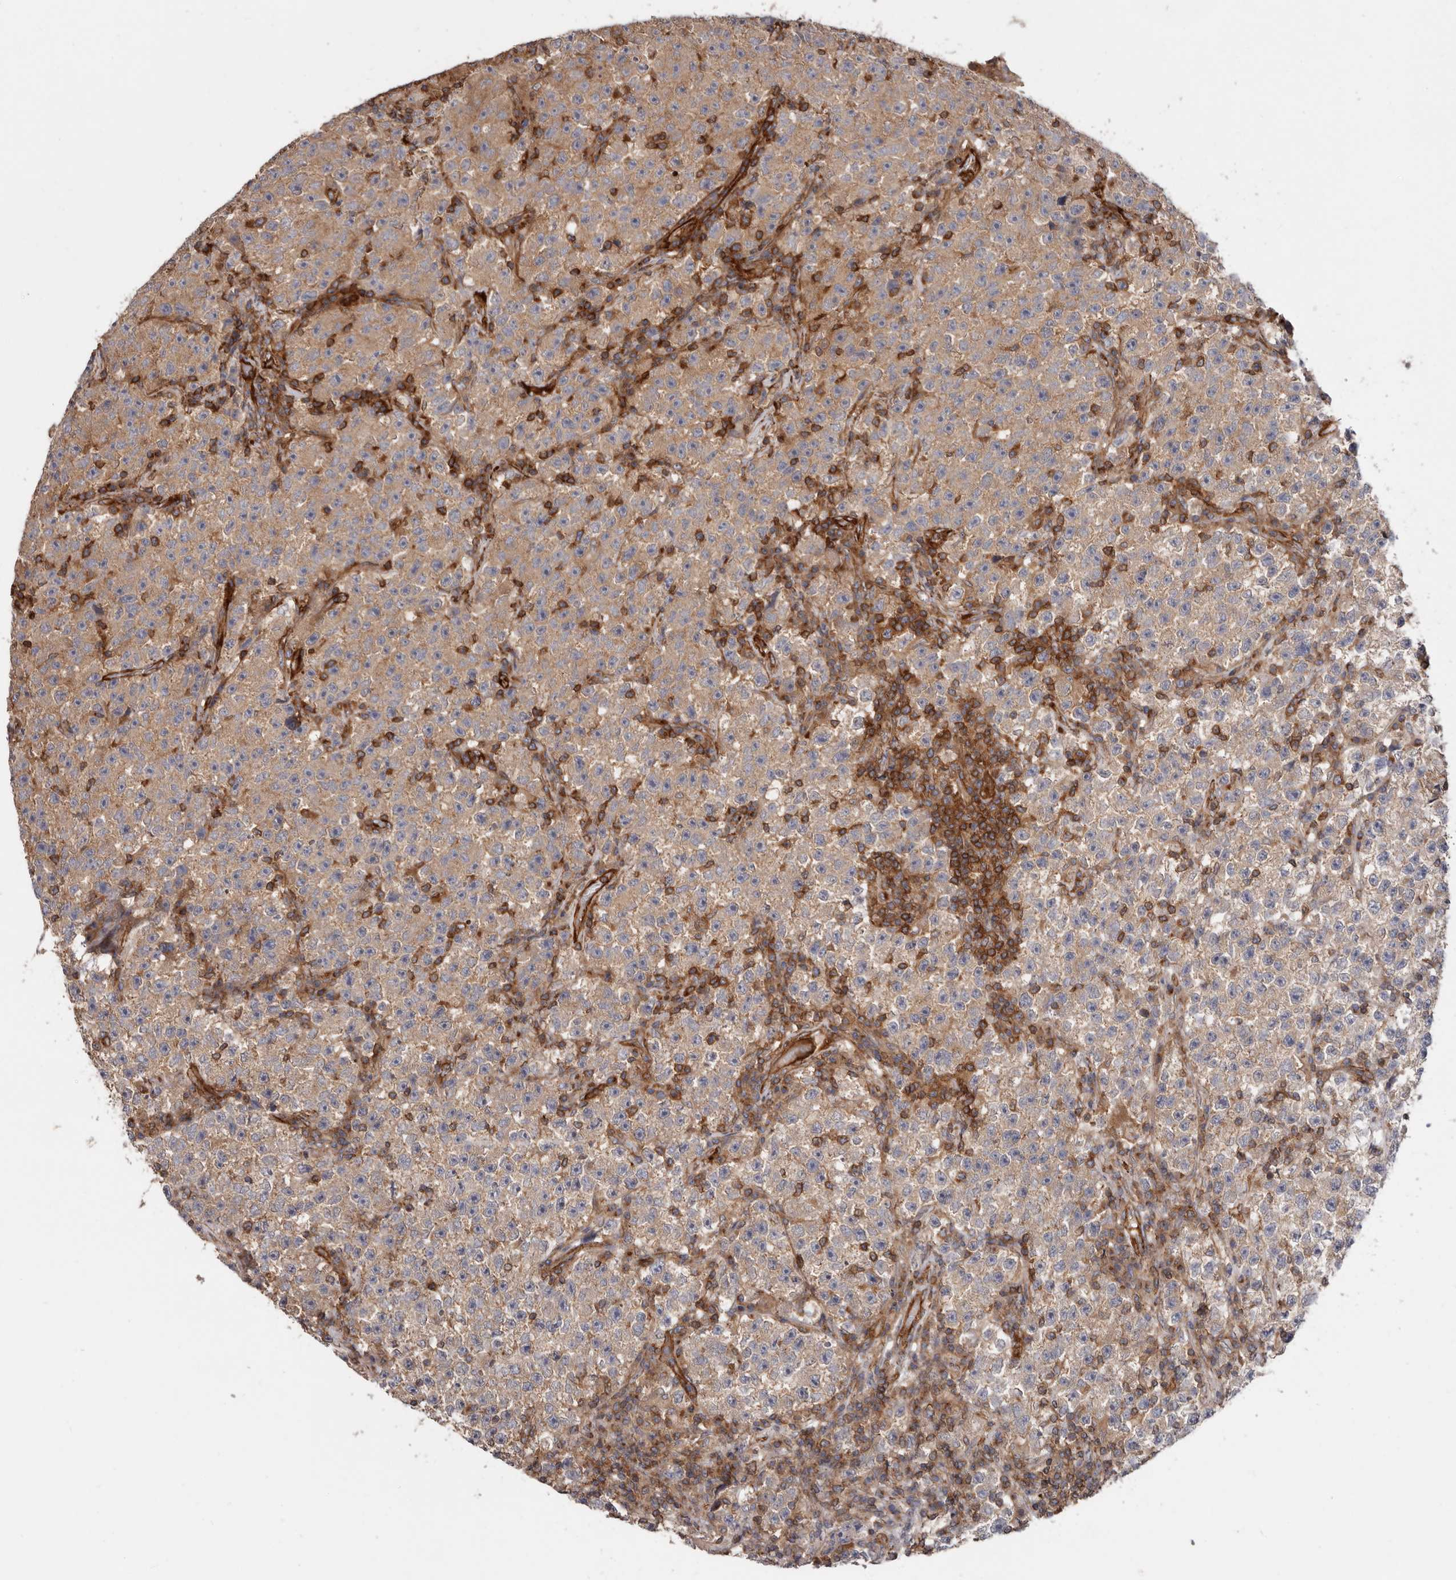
{"staining": {"intensity": "moderate", "quantity": "25%-75%", "location": "cytoplasmic/membranous"}, "tissue": "testis cancer", "cell_type": "Tumor cells", "image_type": "cancer", "snomed": [{"axis": "morphology", "description": "Seminoma, NOS"}, {"axis": "topography", "description": "Testis"}], "caption": "There is medium levels of moderate cytoplasmic/membranous staining in tumor cells of seminoma (testis), as demonstrated by immunohistochemical staining (brown color).", "gene": "TMC7", "patient": {"sex": "male", "age": 22}}